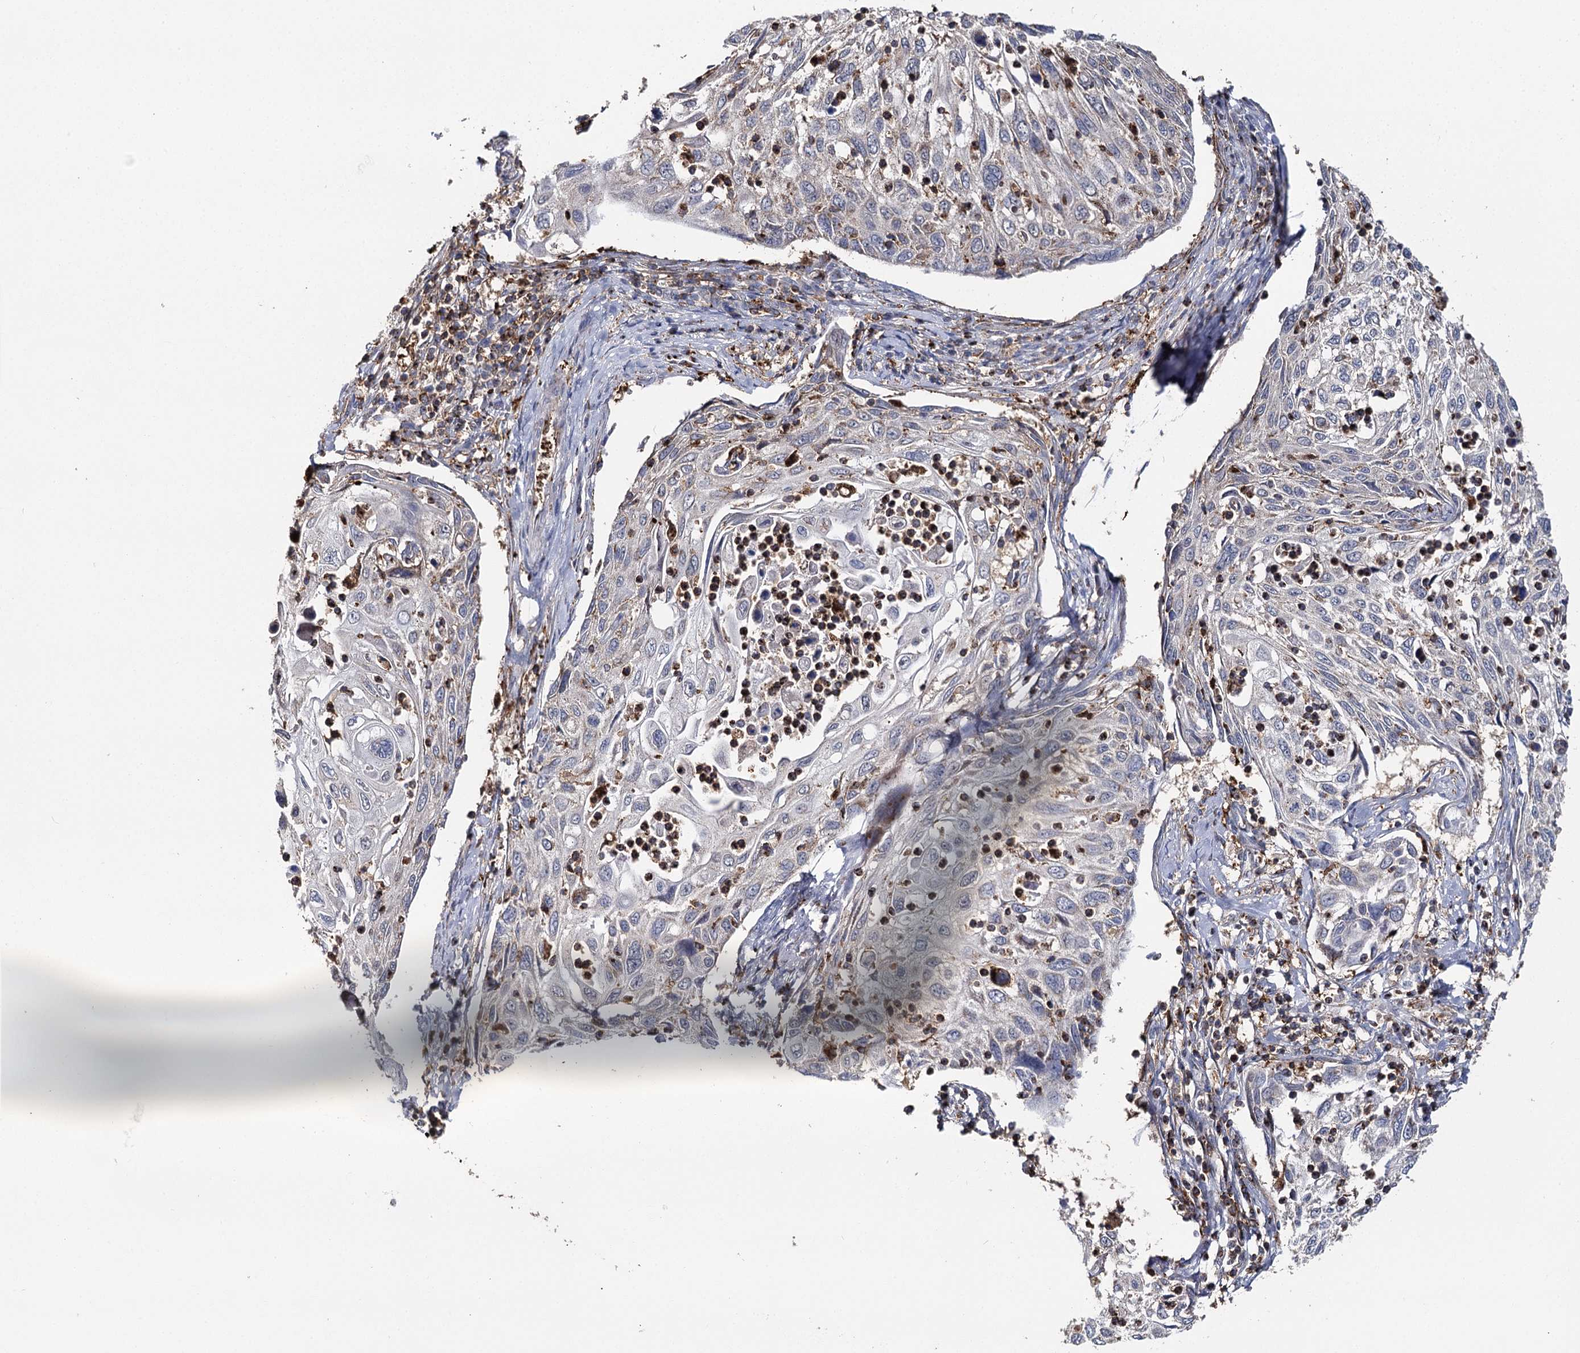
{"staining": {"intensity": "weak", "quantity": "<25%", "location": "cytoplasmic/membranous"}, "tissue": "cervical cancer", "cell_type": "Tumor cells", "image_type": "cancer", "snomed": [{"axis": "morphology", "description": "Squamous cell carcinoma, NOS"}, {"axis": "topography", "description": "Cervix"}], "caption": "Human cervical cancer (squamous cell carcinoma) stained for a protein using IHC reveals no expression in tumor cells.", "gene": "SEC24B", "patient": {"sex": "female", "age": 70}}